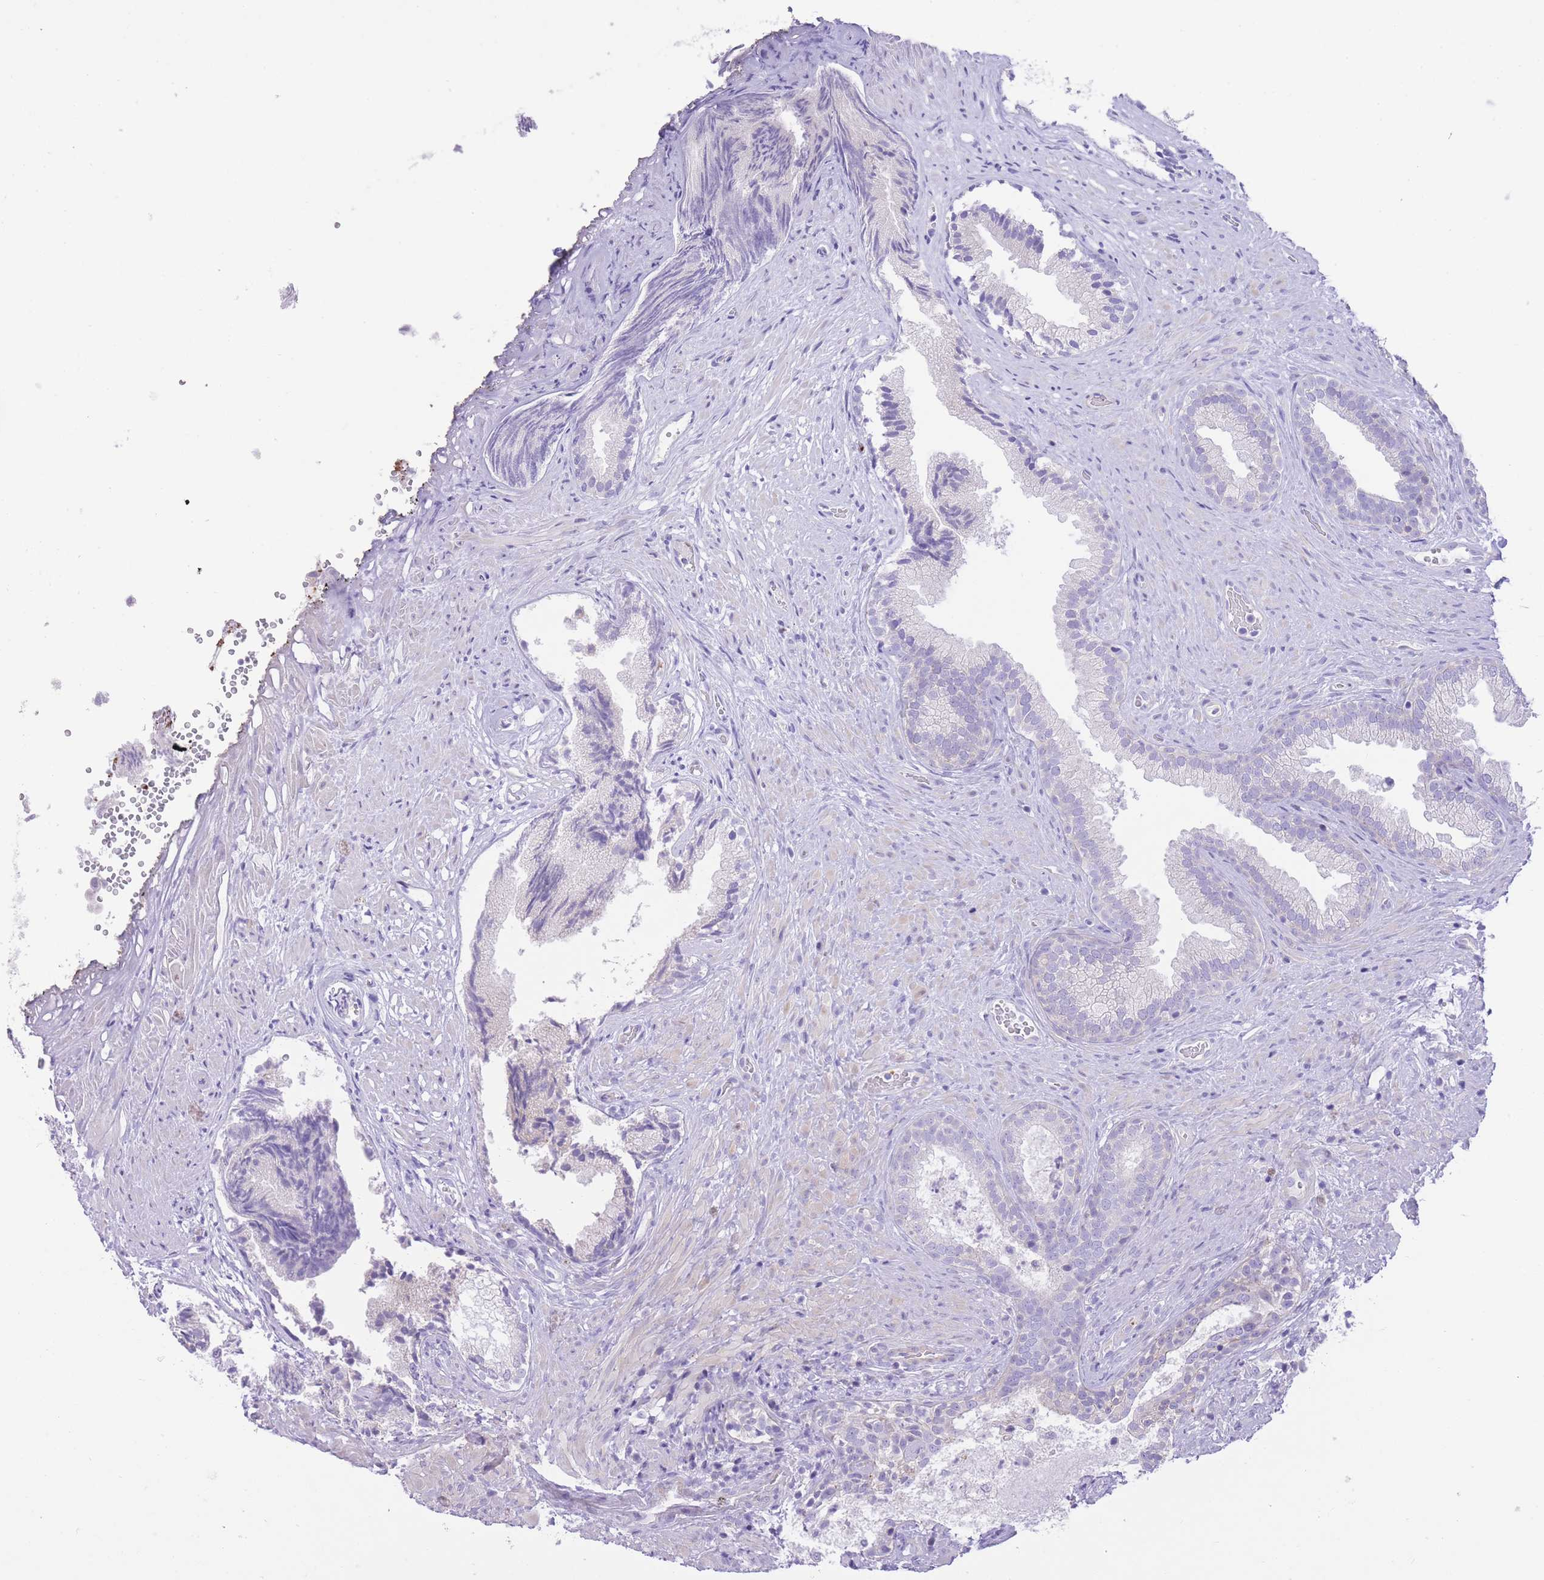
{"staining": {"intensity": "negative", "quantity": "none", "location": "none"}, "tissue": "prostate", "cell_type": "Glandular cells", "image_type": "normal", "snomed": [{"axis": "morphology", "description": "Normal tissue, NOS"}, {"axis": "topography", "description": "Prostate"}], "caption": "DAB immunohistochemical staining of unremarkable human prostate reveals no significant staining in glandular cells. (DAB immunohistochemistry, high magnification).", "gene": "ENSG00000289258", "patient": {"sex": "male", "age": 76}}